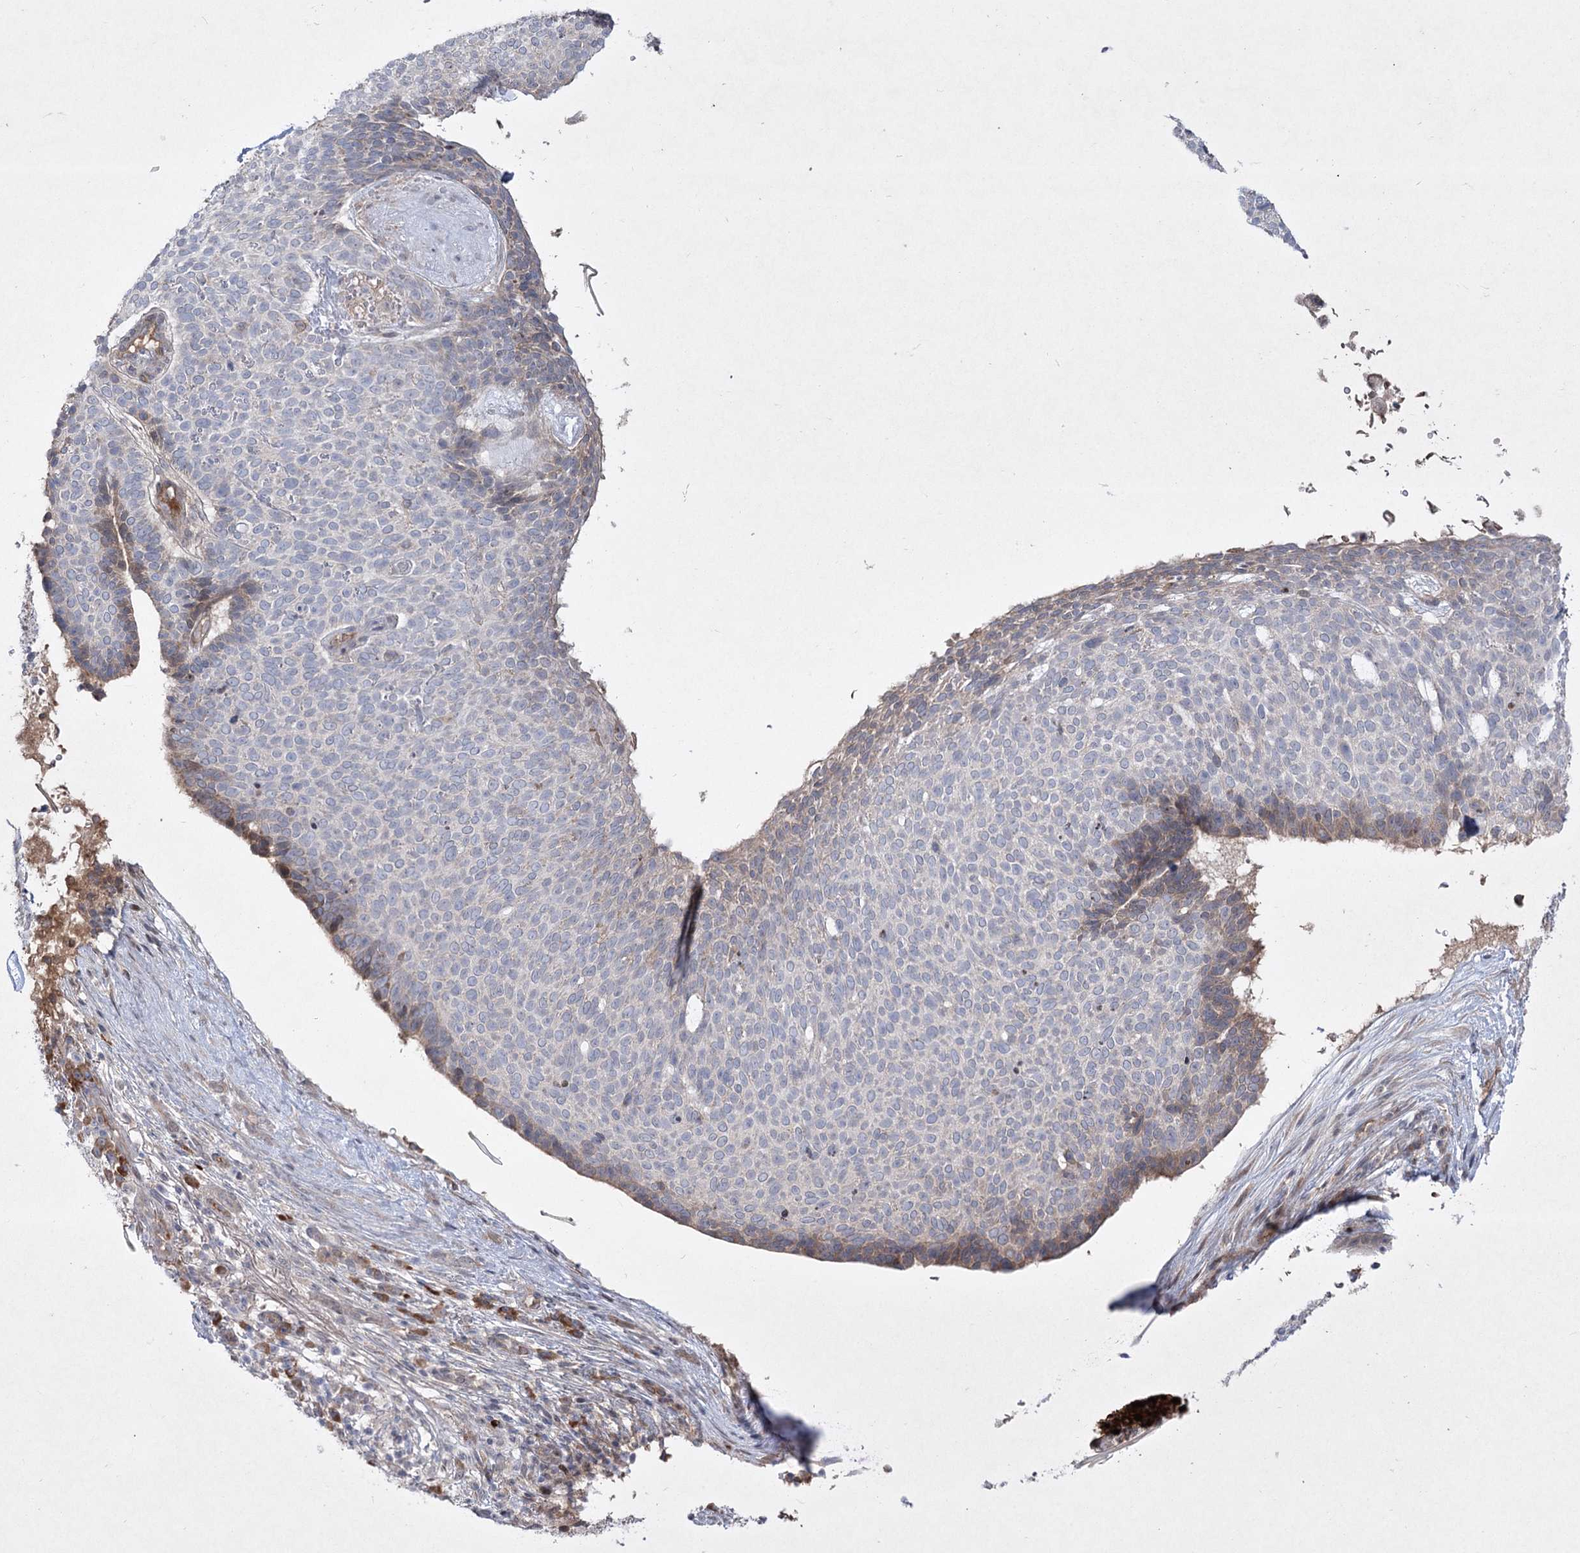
{"staining": {"intensity": "weak", "quantity": "<25%", "location": "cytoplasmic/membranous"}, "tissue": "skin cancer", "cell_type": "Tumor cells", "image_type": "cancer", "snomed": [{"axis": "morphology", "description": "Normal tissue, NOS"}, {"axis": "morphology", "description": "Basal cell carcinoma"}, {"axis": "topography", "description": "Skin"}], "caption": "IHC histopathology image of neoplastic tissue: human skin cancer (basal cell carcinoma) stained with DAB (3,3'-diaminobenzidine) reveals no significant protein positivity in tumor cells. (DAB IHC, high magnification).", "gene": "PLEKHA5", "patient": {"sex": "male", "age": 50}}